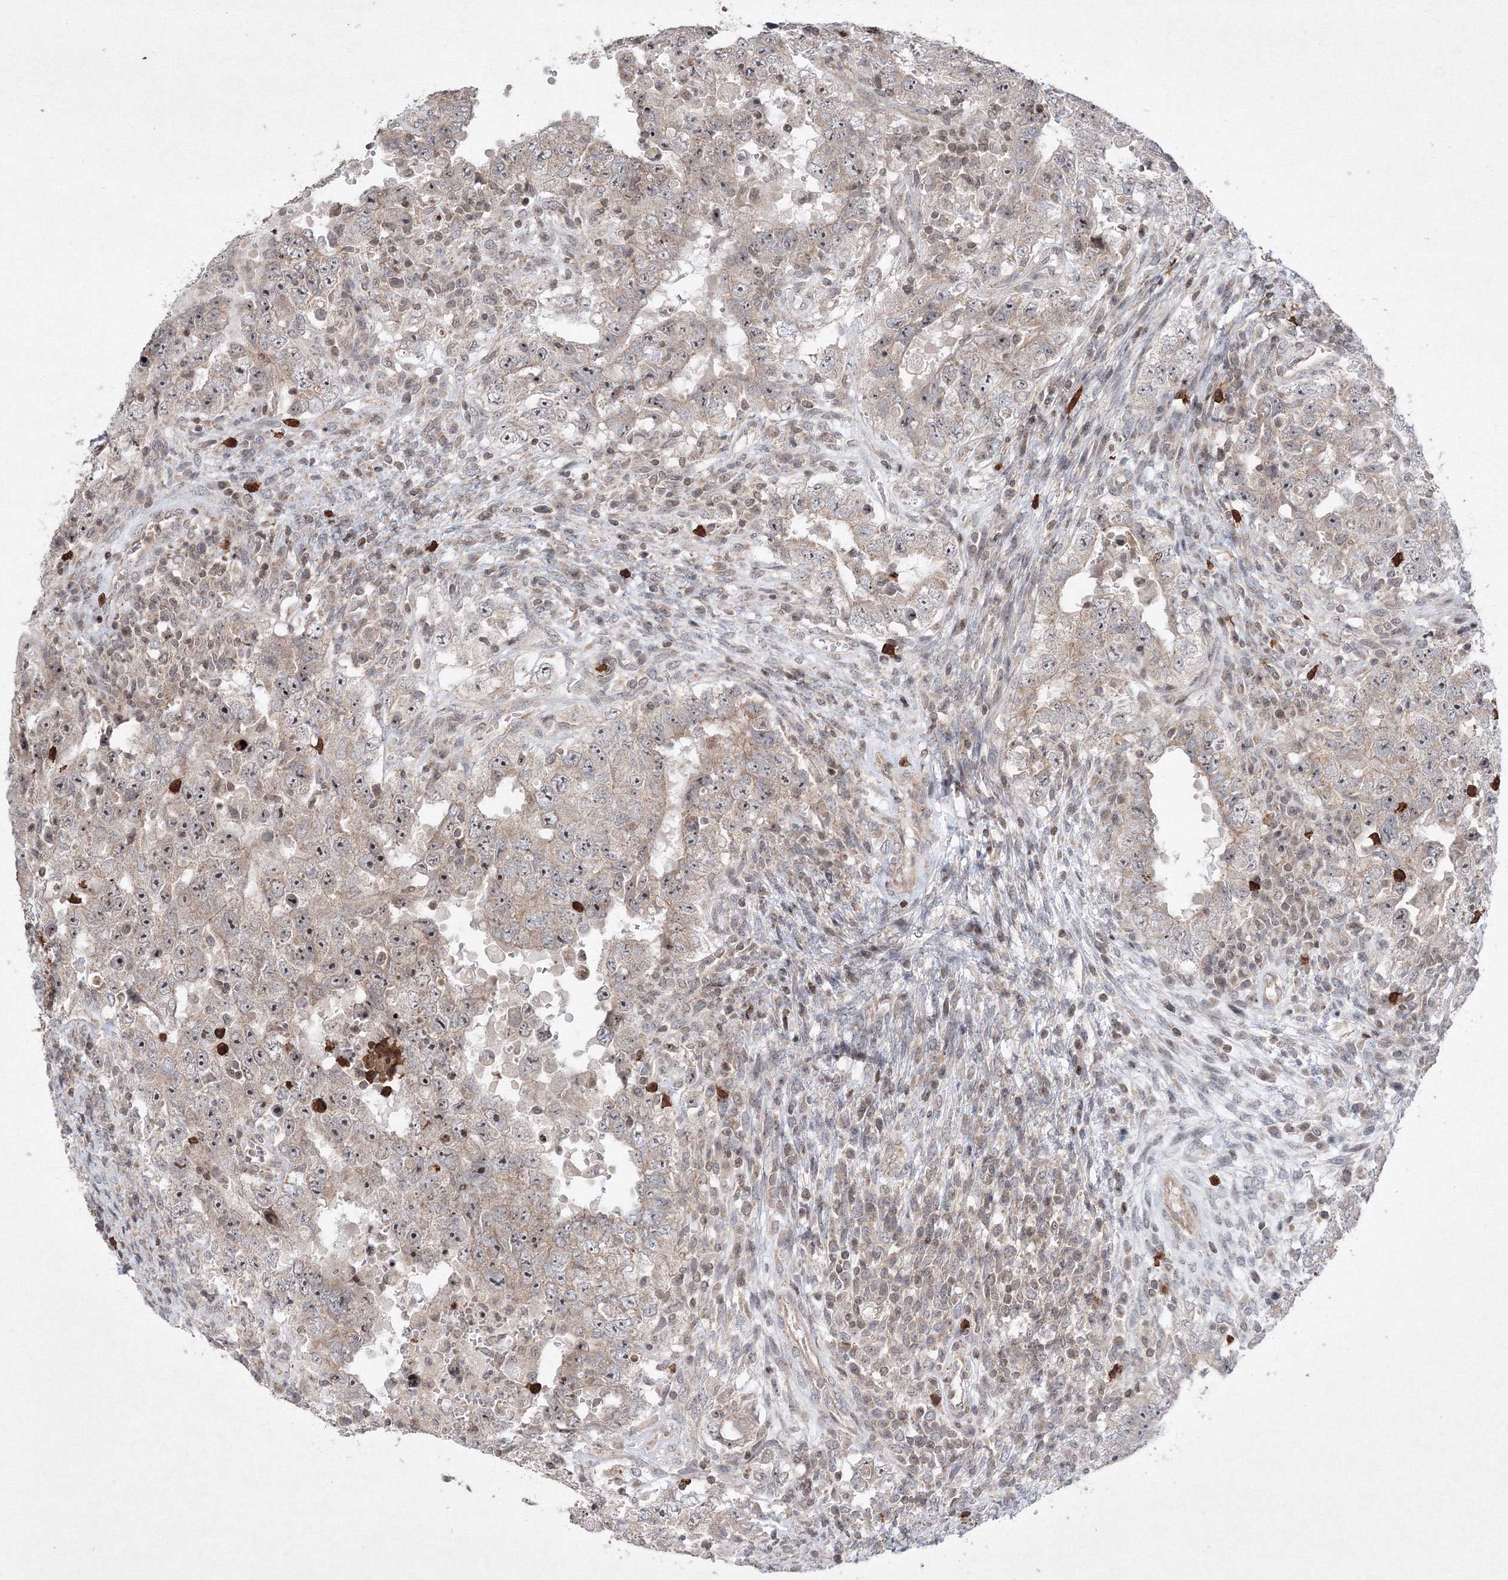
{"staining": {"intensity": "weak", "quantity": ">75%", "location": "cytoplasmic/membranous,nuclear"}, "tissue": "testis cancer", "cell_type": "Tumor cells", "image_type": "cancer", "snomed": [{"axis": "morphology", "description": "Carcinoma, Embryonal, NOS"}, {"axis": "topography", "description": "Testis"}], "caption": "Immunohistochemical staining of human embryonal carcinoma (testis) exhibits low levels of weak cytoplasmic/membranous and nuclear staining in about >75% of tumor cells.", "gene": "MKRN2", "patient": {"sex": "male", "age": 26}}